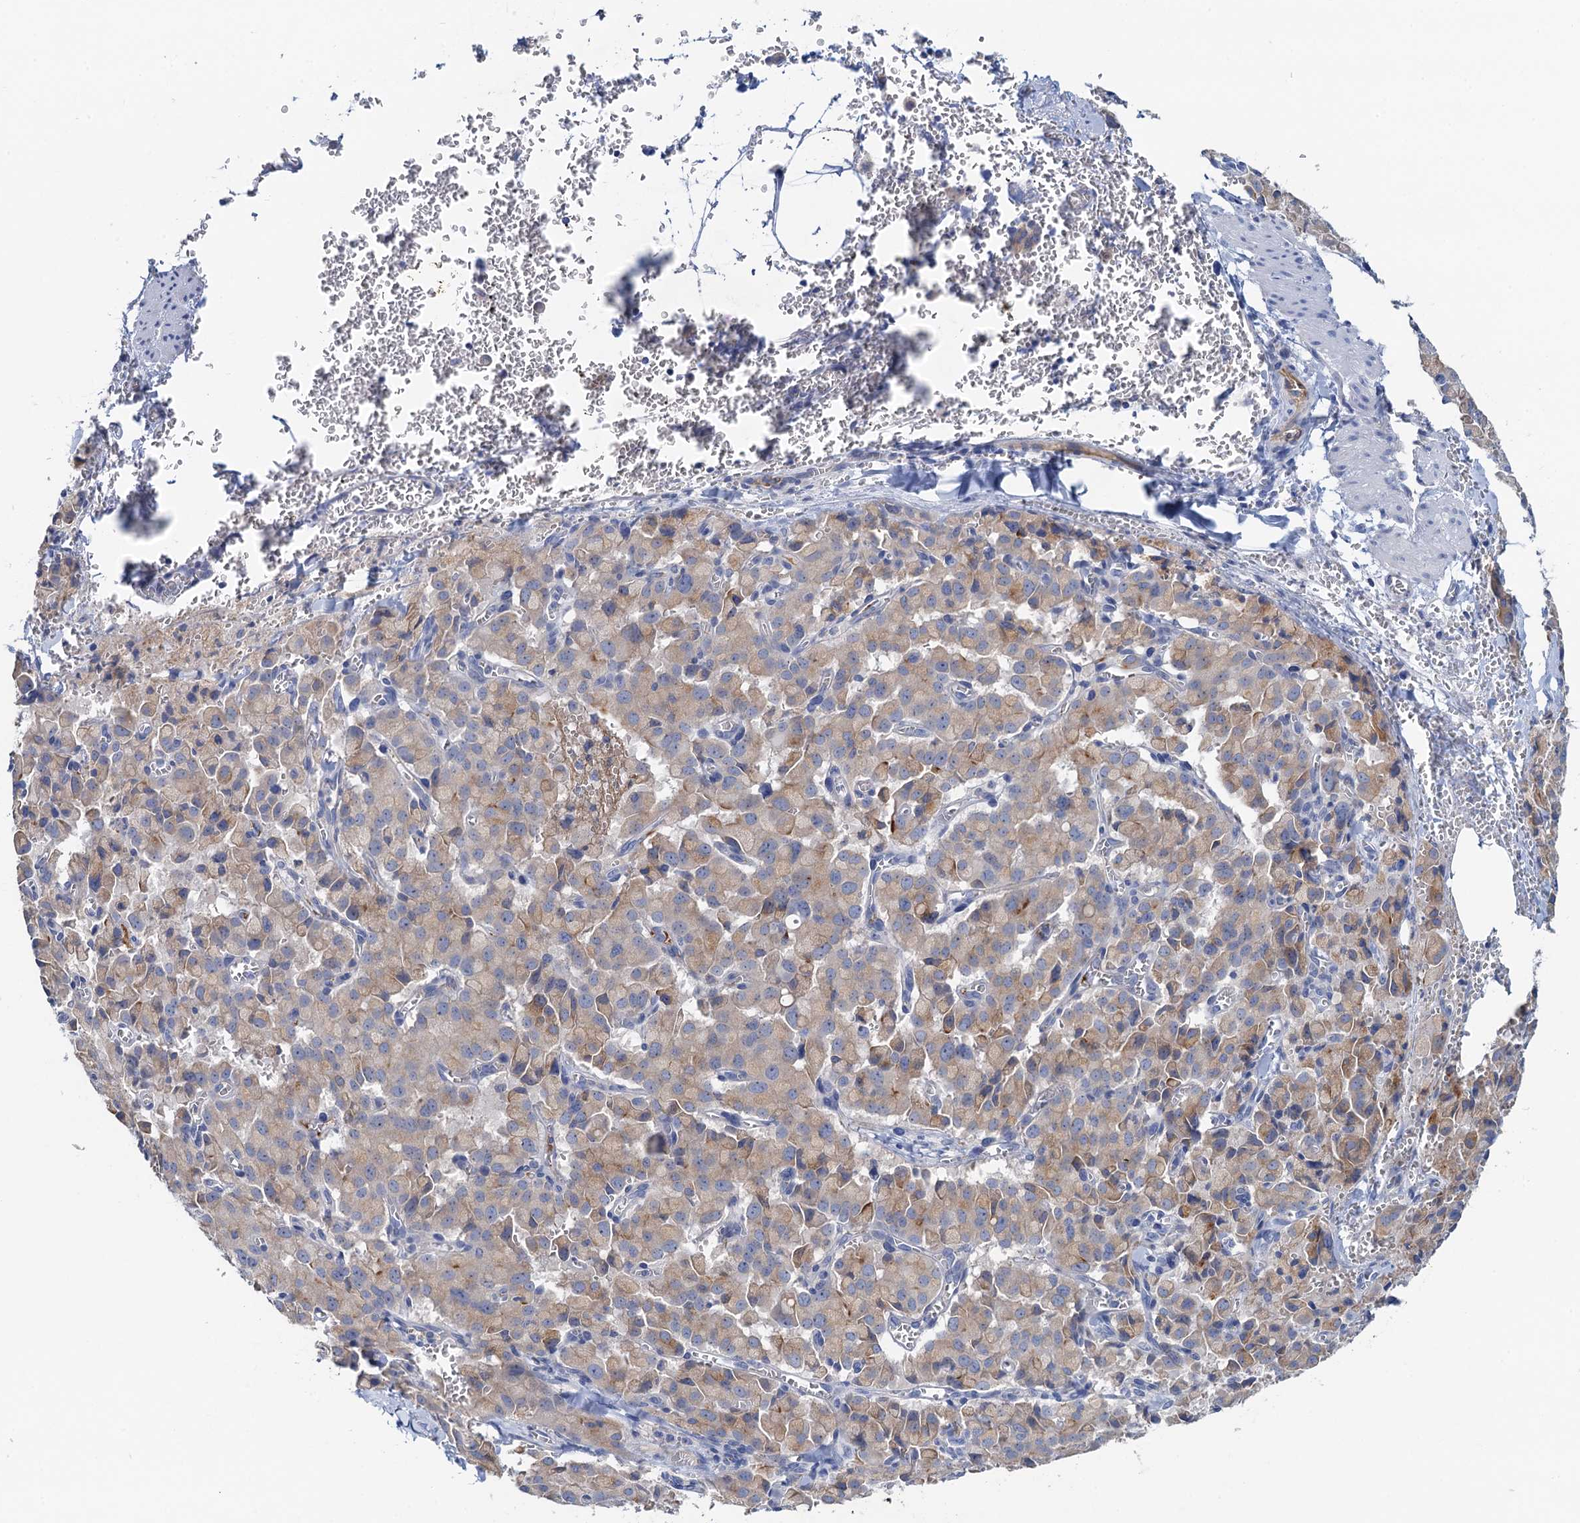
{"staining": {"intensity": "weak", "quantity": "25%-75%", "location": "cytoplasmic/membranous"}, "tissue": "pancreatic cancer", "cell_type": "Tumor cells", "image_type": "cancer", "snomed": [{"axis": "morphology", "description": "Adenocarcinoma, NOS"}, {"axis": "topography", "description": "Pancreas"}], "caption": "An IHC photomicrograph of tumor tissue is shown. Protein staining in brown highlights weak cytoplasmic/membranous positivity in pancreatic adenocarcinoma within tumor cells.", "gene": "PLLP", "patient": {"sex": "male", "age": 65}}